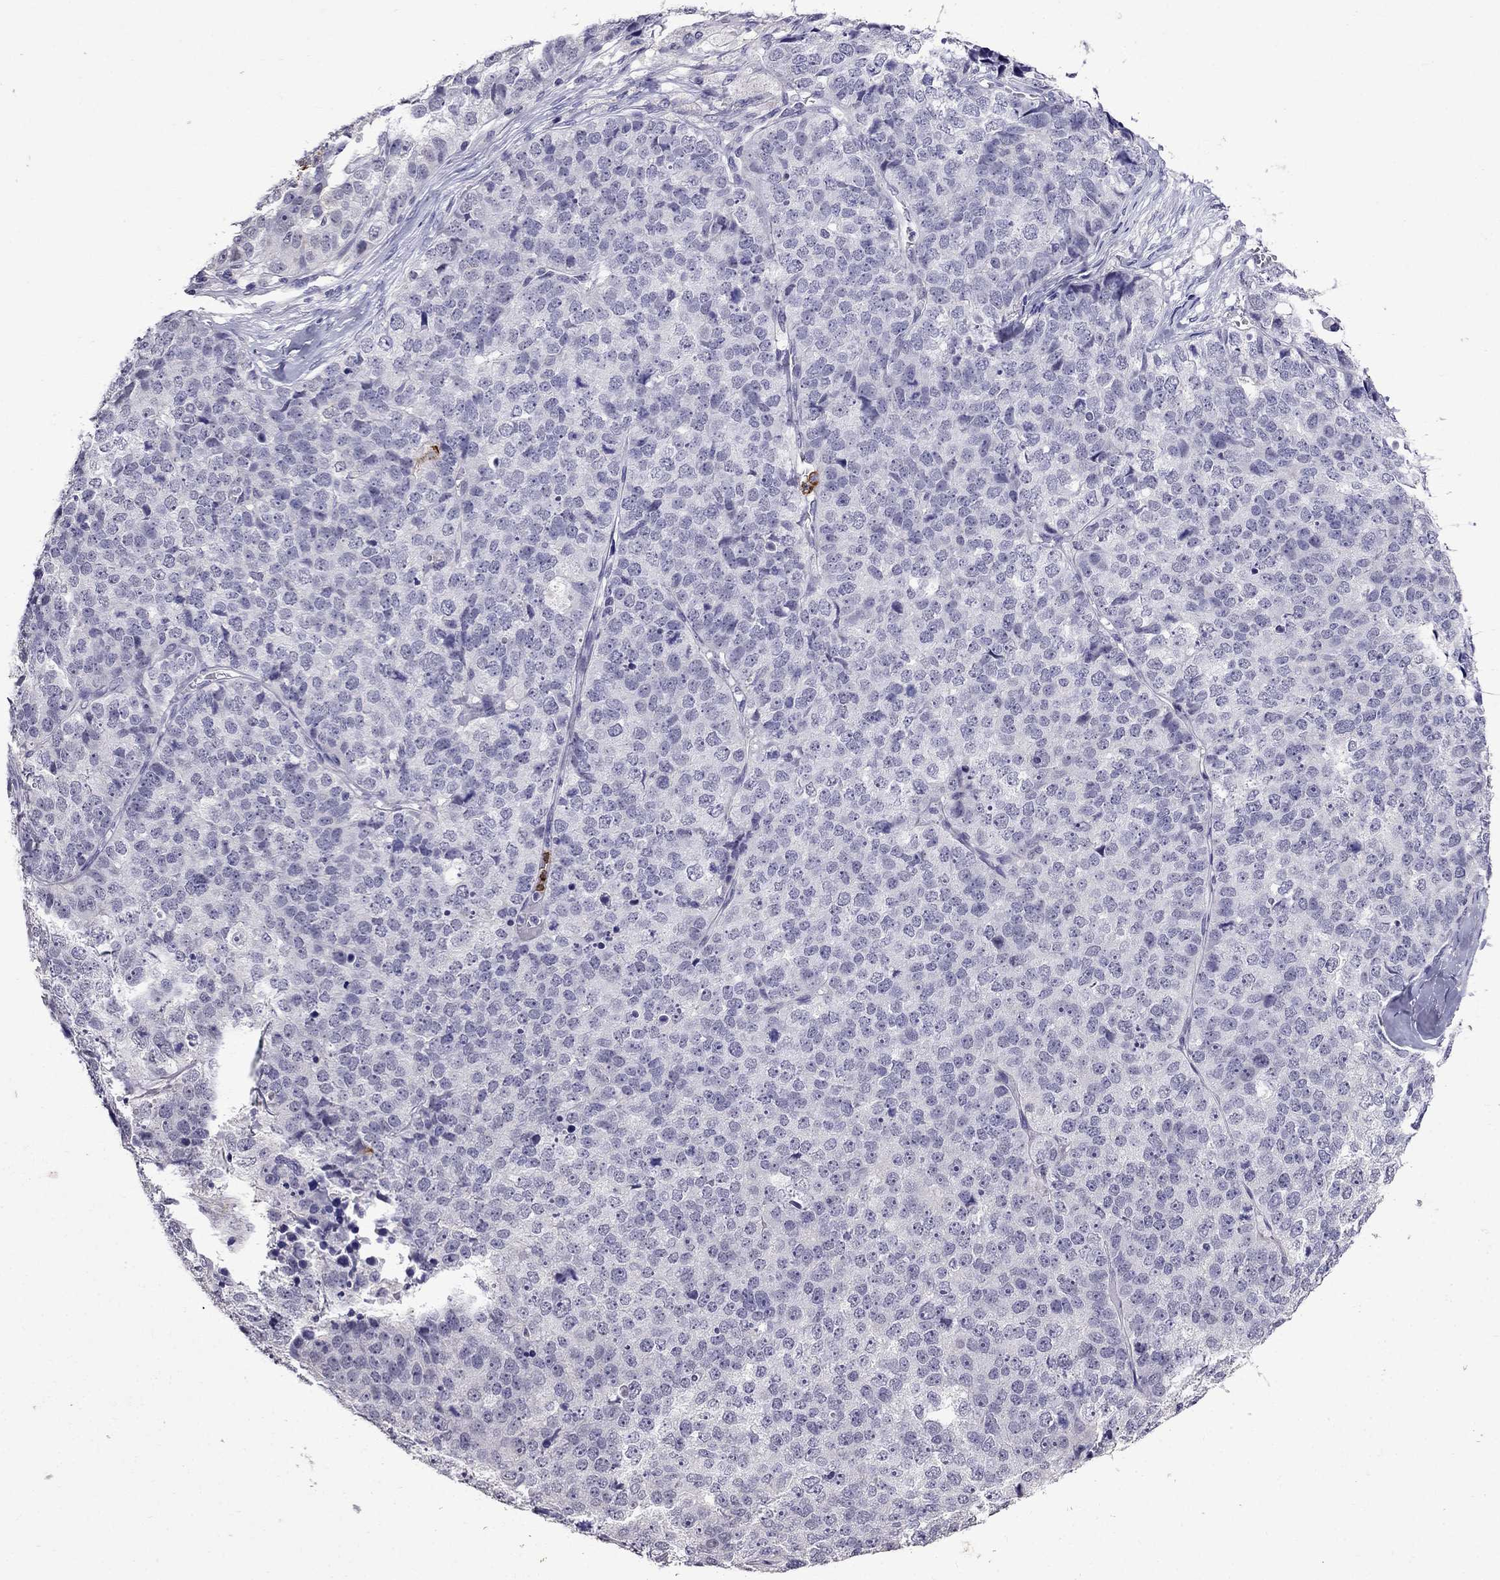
{"staining": {"intensity": "negative", "quantity": "none", "location": "none"}, "tissue": "stomach cancer", "cell_type": "Tumor cells", "image_type": "cancer", "snomed": [{"axis": "morphology", "description": "Adenocarcinoma, NOS"}, {"axis": "topography", "description": "Stomach"}], "caption": "Stomach cancer stained for a protein using immunohistochemistry reveals no expression tumor cells.", "gene": "OLFM4", "patient": {"sex": "male", "age": 69}}